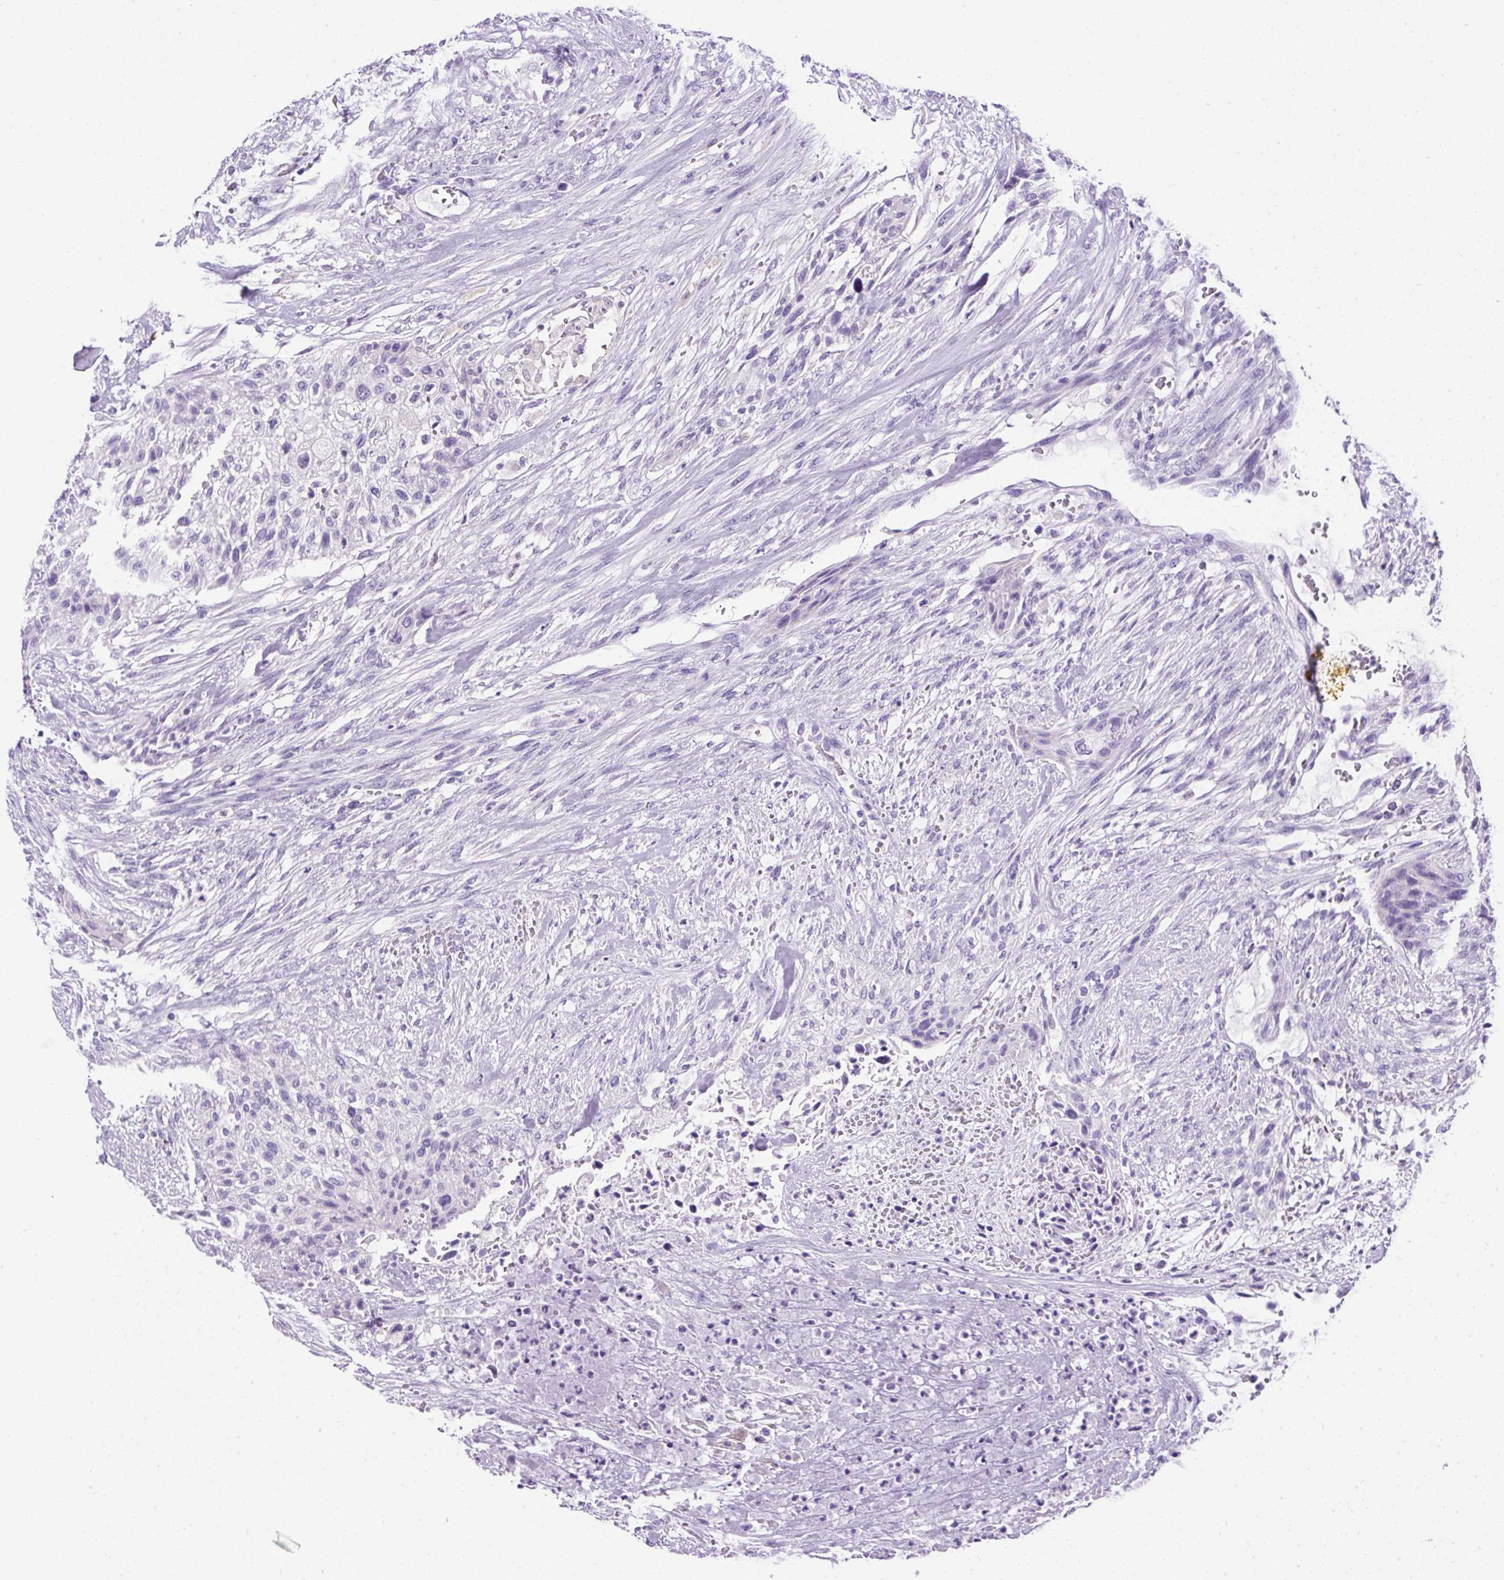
{"staining": {"intensity": "negative", "quantity": "none", "location": "none"}, "tissue": "urothelial cancer", "cell_type": "Tumor cells", "image_type": "cancer", "snomed": [{"axis": "morphology", "description": "Urothelial carcinoma, High grade"}, {"axis": "topography", "description": "Urinary bladder"}], "caption": "High-grade urothelial carcinoma was stained to show a protein in brown. There is no significant staining in tumor cells. (DAB (3,3'-diaminobenzidine) immunohistochemistry (IHC) visualized using brightfield microscopy, high magnification).", "gene": "UPP1", "patient": {"sex": "male", "age": 35}}